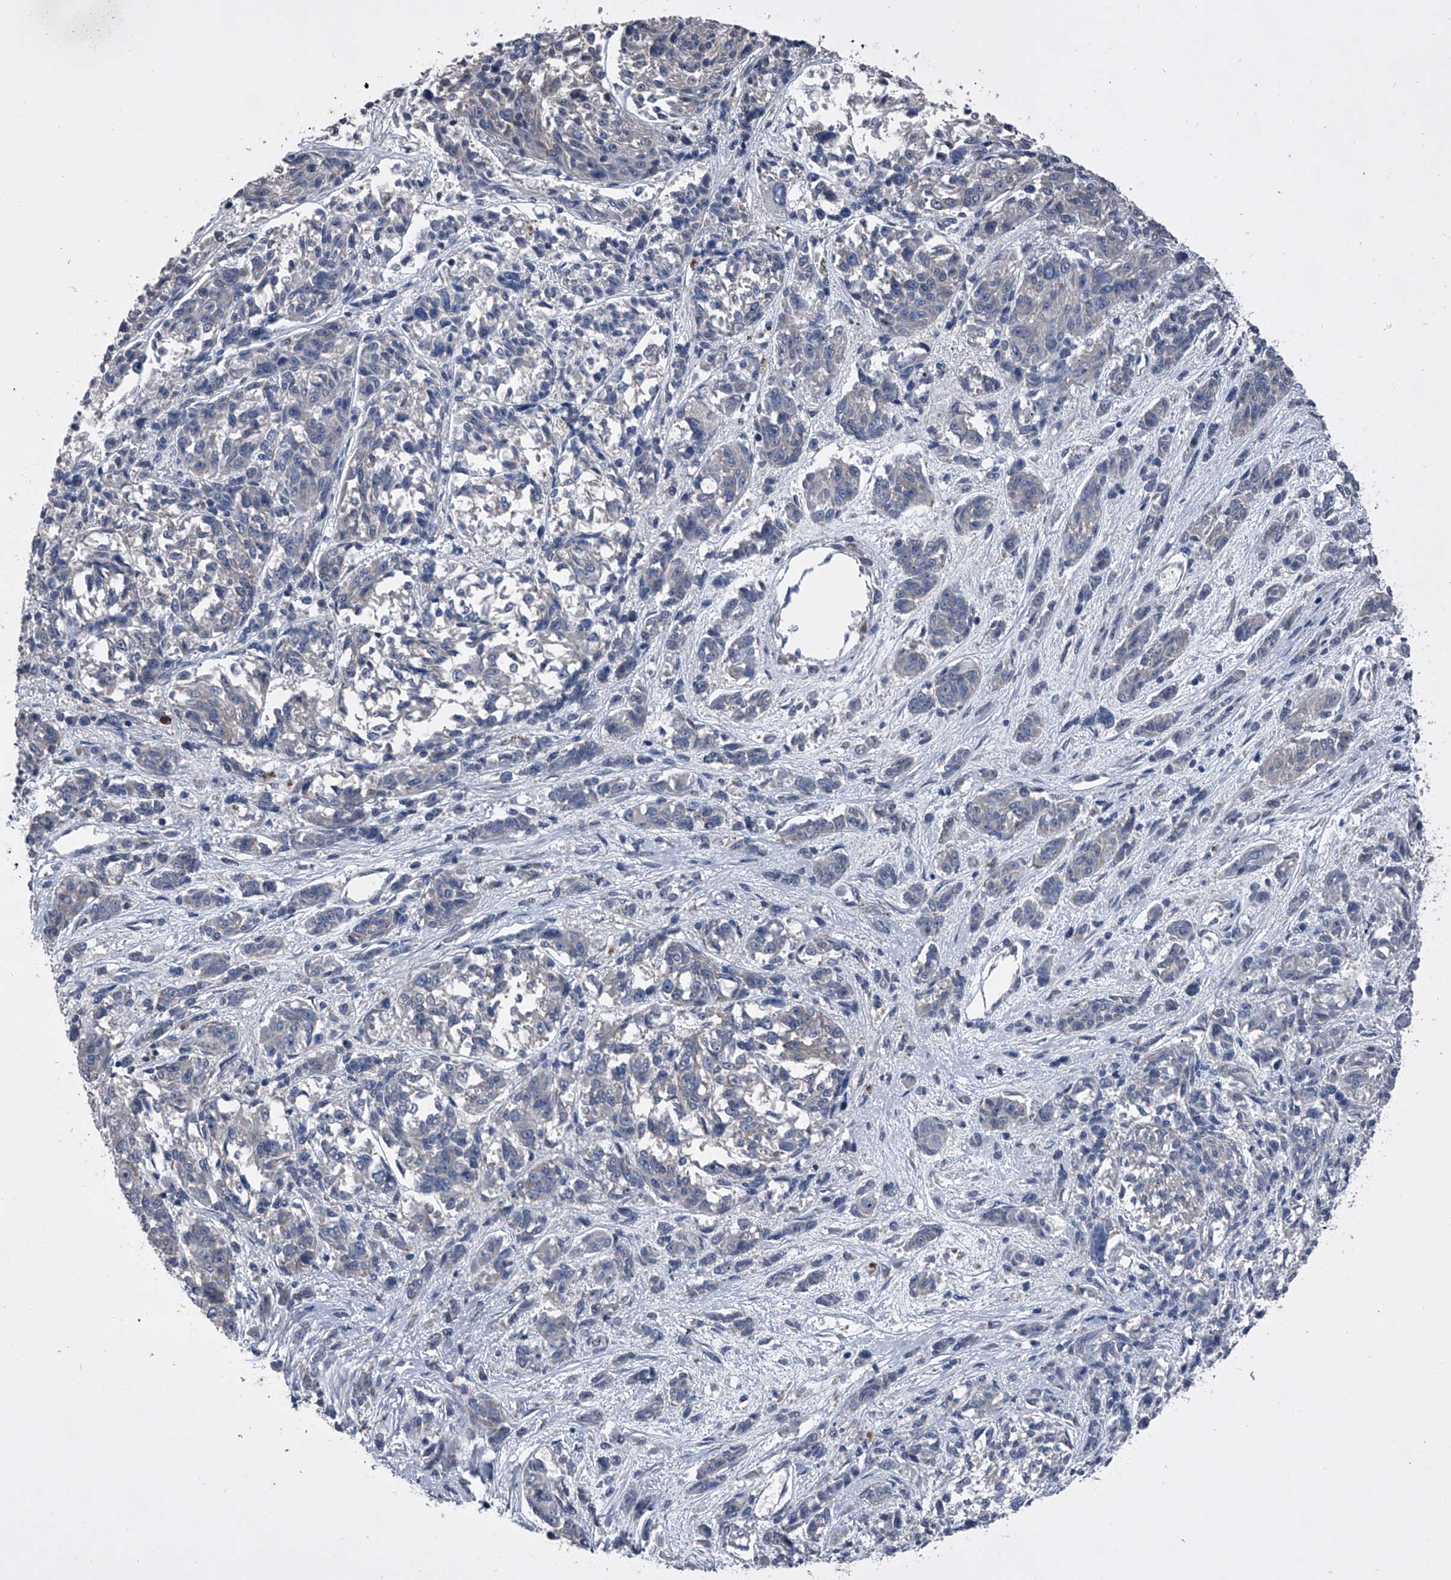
{"staining": {"intensity": "negative", "quantity": "none", "location": "none"}, "tissue": "melanoma", "cell_type": "Tumor cells", "image_type": "cancer", "snomed": [{"axis": "morphology", "description": "Malignant melanoma, NOS"}, {"axis": "topography", "description": "Skin"}], "caption": "There is no significant positivity in tumor cells of malignant melanoma.", "gene": "PIP5K1A", "patient": {"sex": "male", "age": 53}}